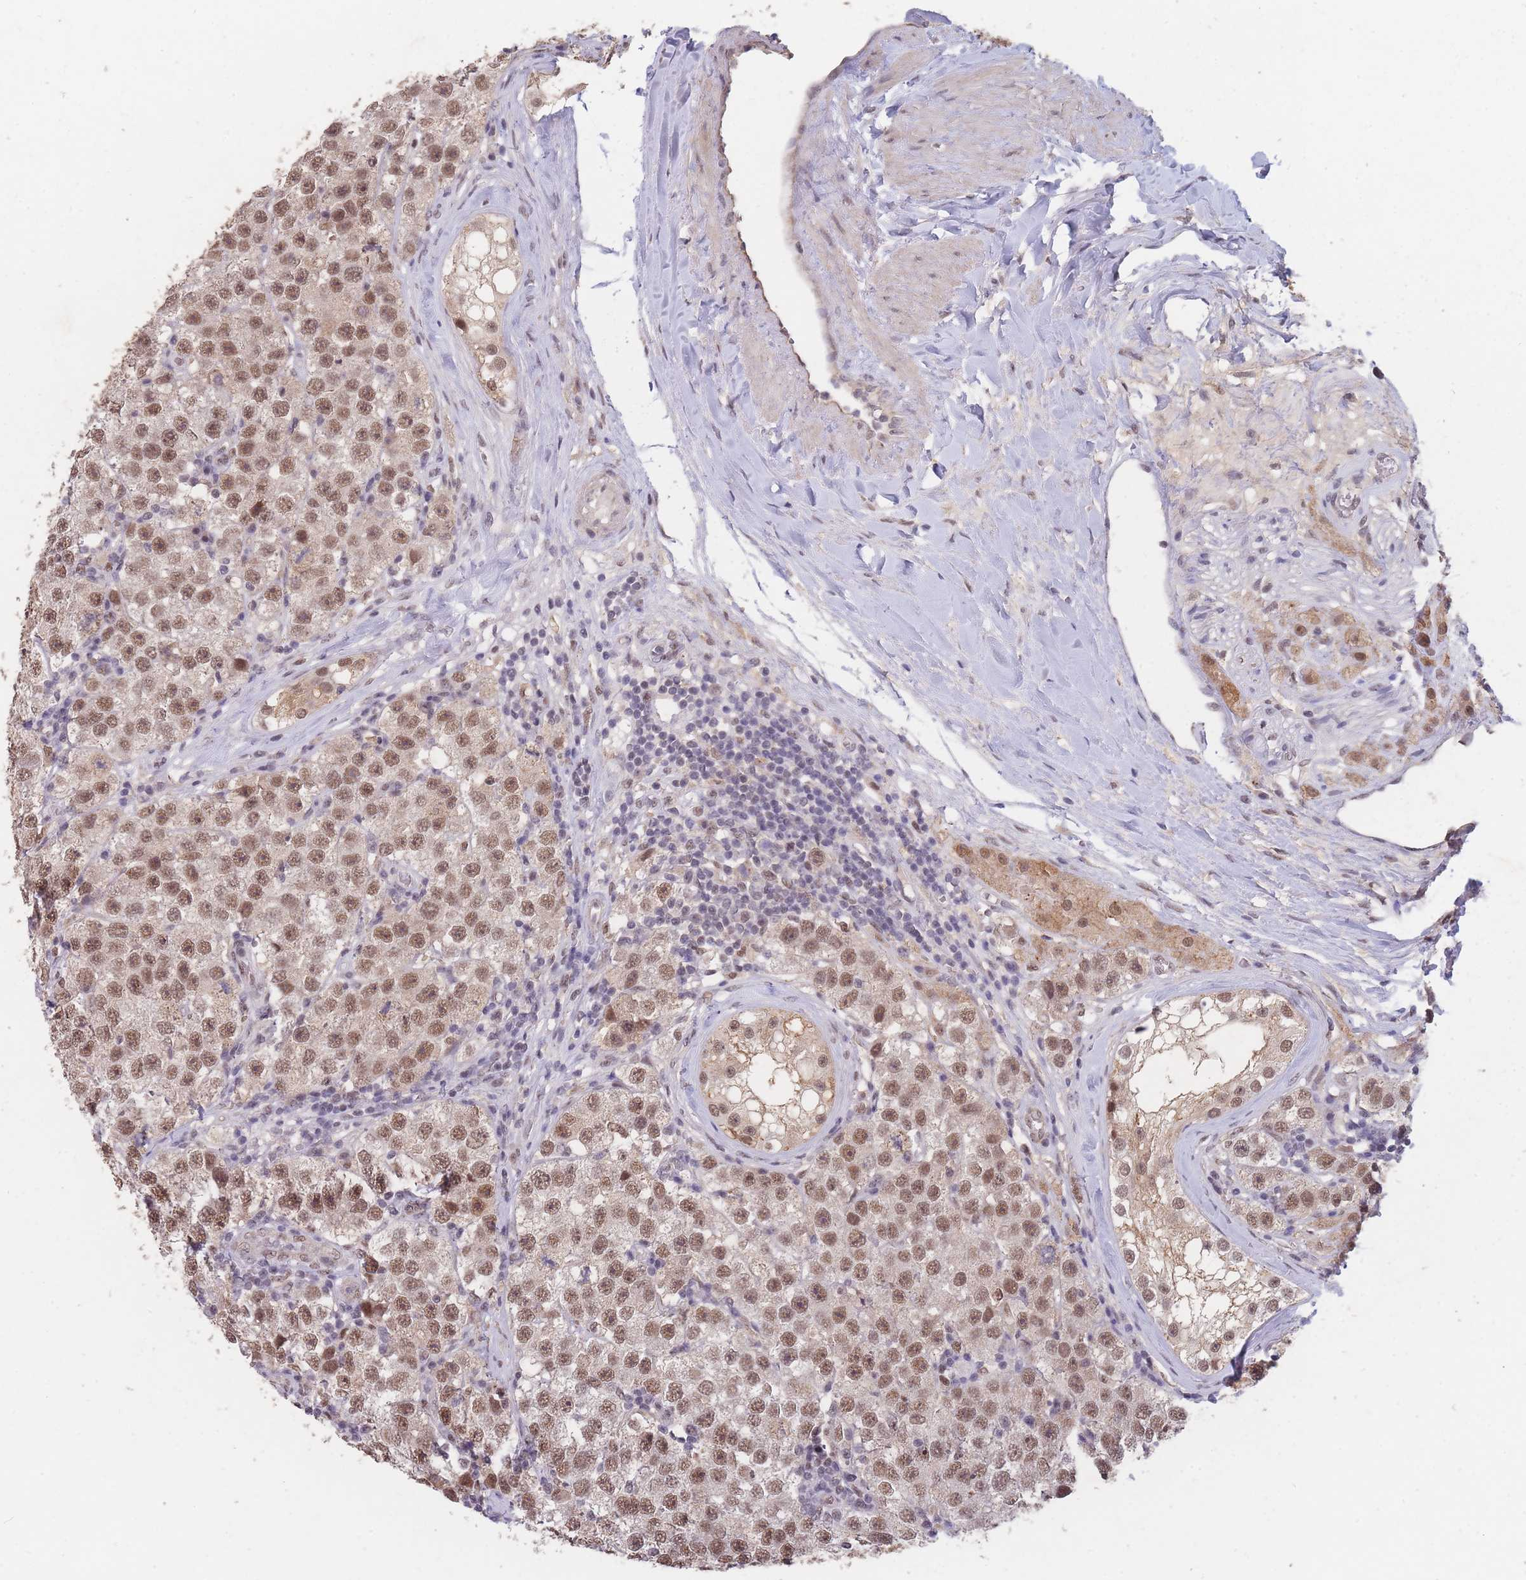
{"staining": {"intensity": "moderate", "quantity": ">75%", "location": "nuclear"}, "tissue": "testis cancer", "cell_type": "Tumor cells", "image_type": "cancer", "snomed": [{"axis": "morphology", "description": "Seminoma, NOS"}, {"axis": "topography", "description": "Testis"}], "caption": "Protein staining by IHC reveals moderate nuclear staining in approximately >75% of tumor cells in testis seminoma.", "gene": "SNRPA1", "patient": {"sex": "male", "age": 34}}